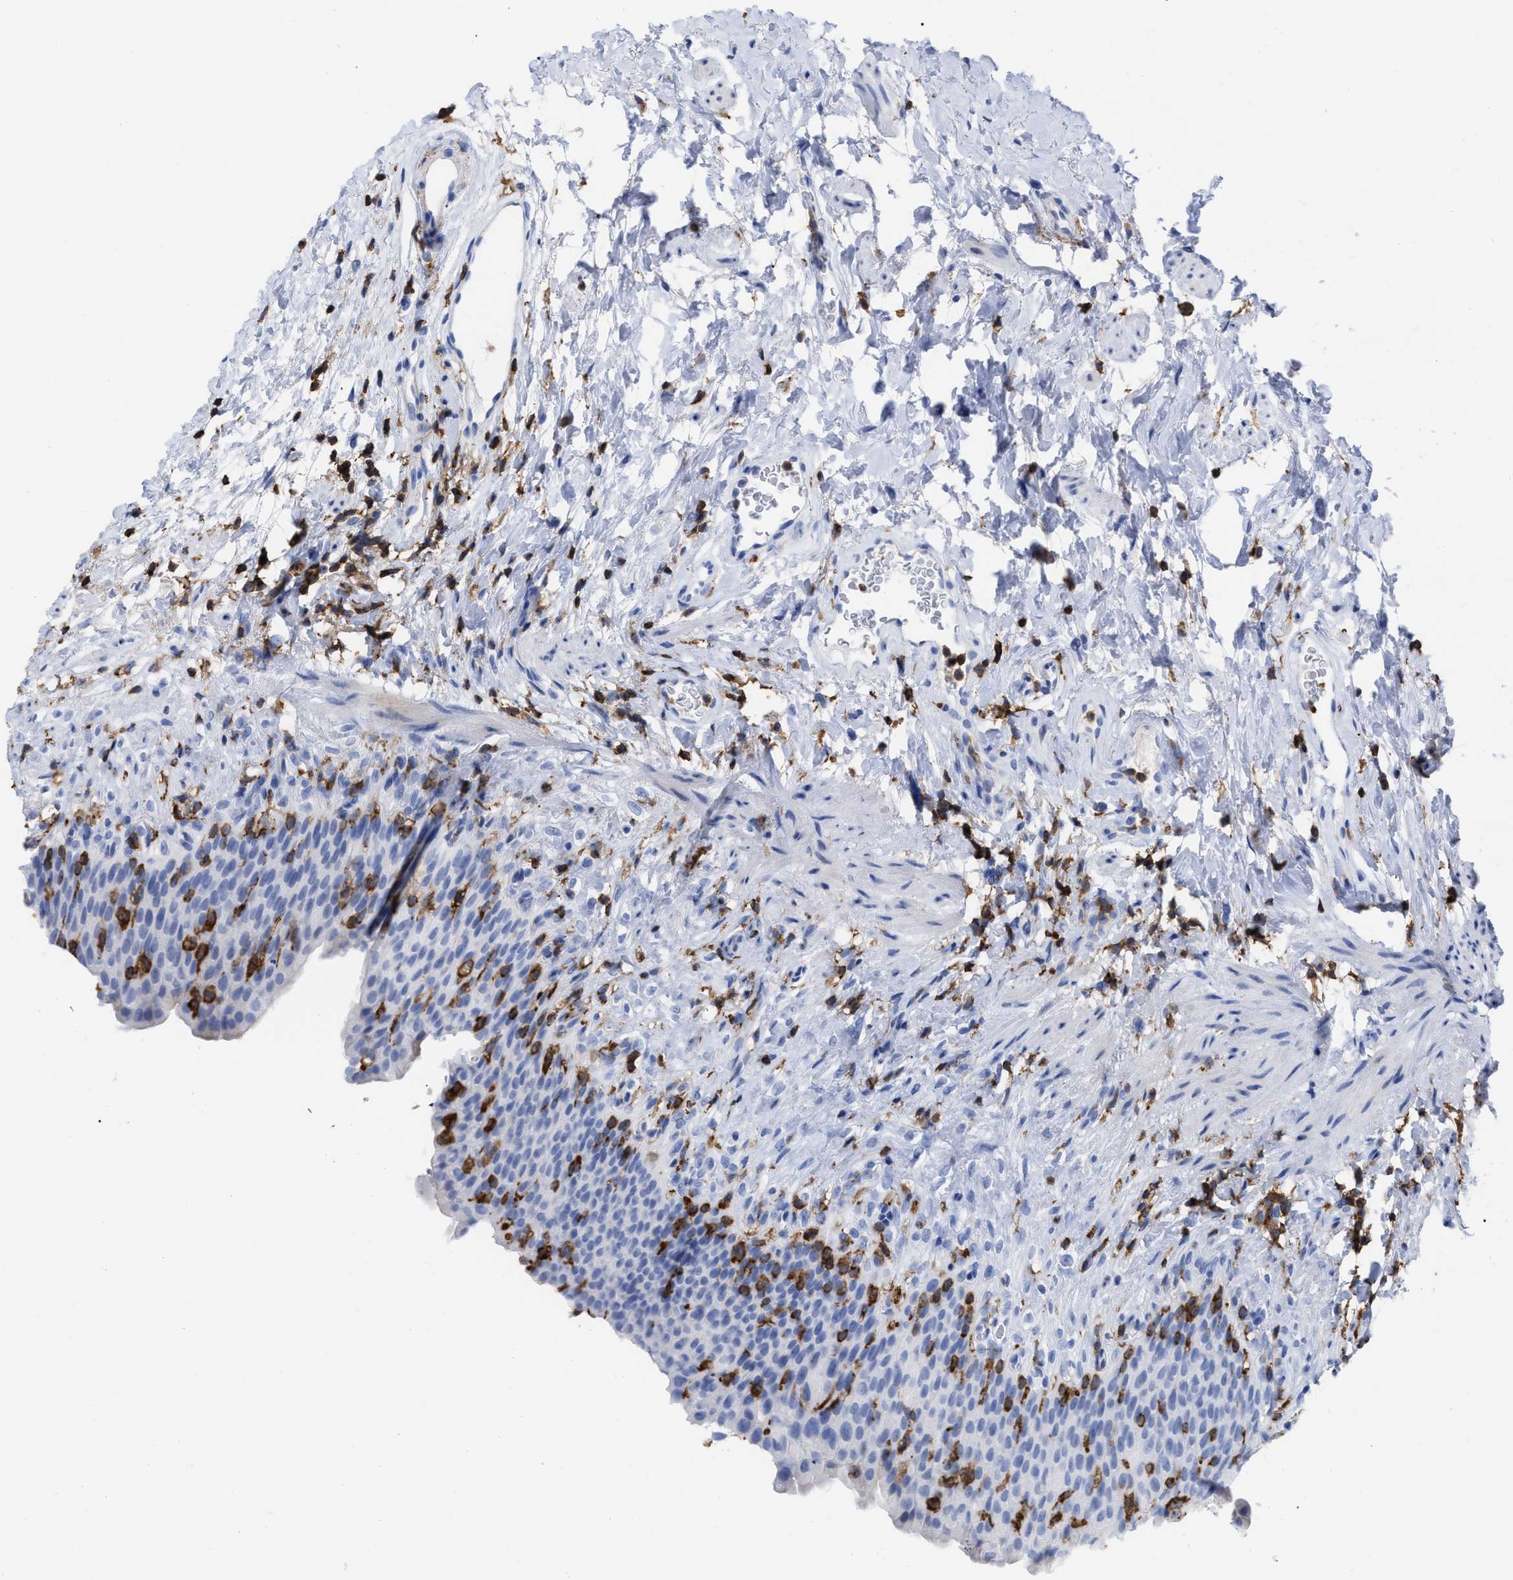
{"staining": {"intensity": "moderate", "quantity": "25%-75%", "location": "cytoplasmic/membranous"}, "tissue": "urinary bladder", "cell_type": "Urothelial cells", "image_type": "normal", "snomed": [{"axis": "morphology", "description": "Normal tissue, NOS"}, {"axis": "topography", "description": "Urinary bladder"}], "caption": "A brown stain highlights moderate cytoplasmic/membranous staining of a protein in urothelial cells of benign urinary bladder. (DAB = brown stain, brightfield microscopy at high magnification).", "gene": "HCLS1", "patient": {"sex": "female", "age": 79}}